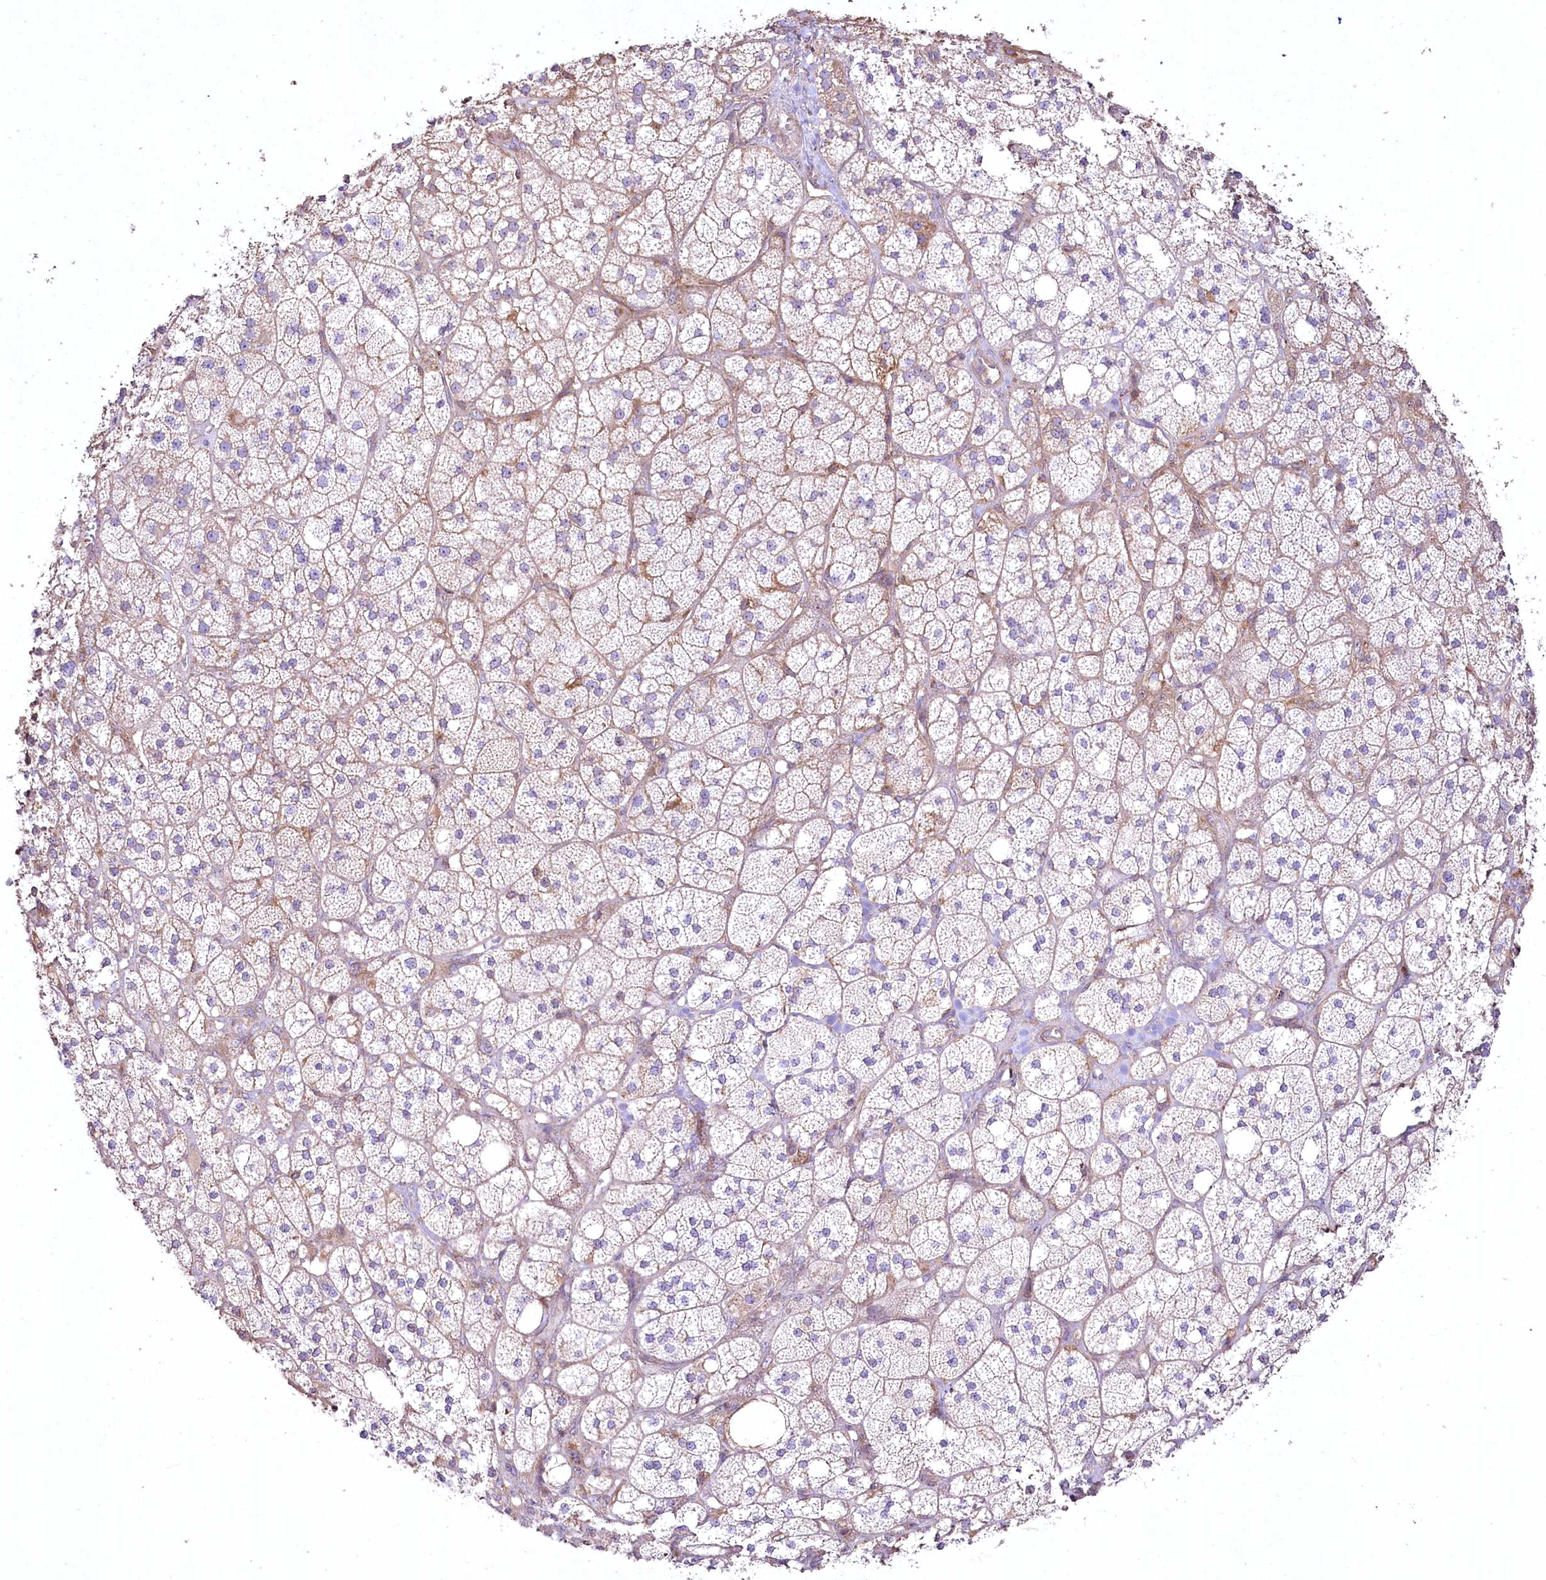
{"staining": {"intensity": "moderate", "quantity": "25%-75%", "location": "cytoplasmic/membranous"}, "tissue": "adrenal gland", "cell_type": "Glandular cells", "image_type": "normal", "snomed": [{"axis": "morphology", "description": "Normal tissue, NOS"}, {"axis": "topography", "description": "Adrenal gland"}], "caption": "Immunohistochemical staining of normal adrenal gland displays moderate cytoplasmic/membranous protein positivity in about 25%-75% of glandular cells. (DAB (3,3'-diaminobenzidine) IHC with brightfield microscopy, high magnification).", "gene": "SH3TC1", "patient": {"sex": "male", "age": 61}}